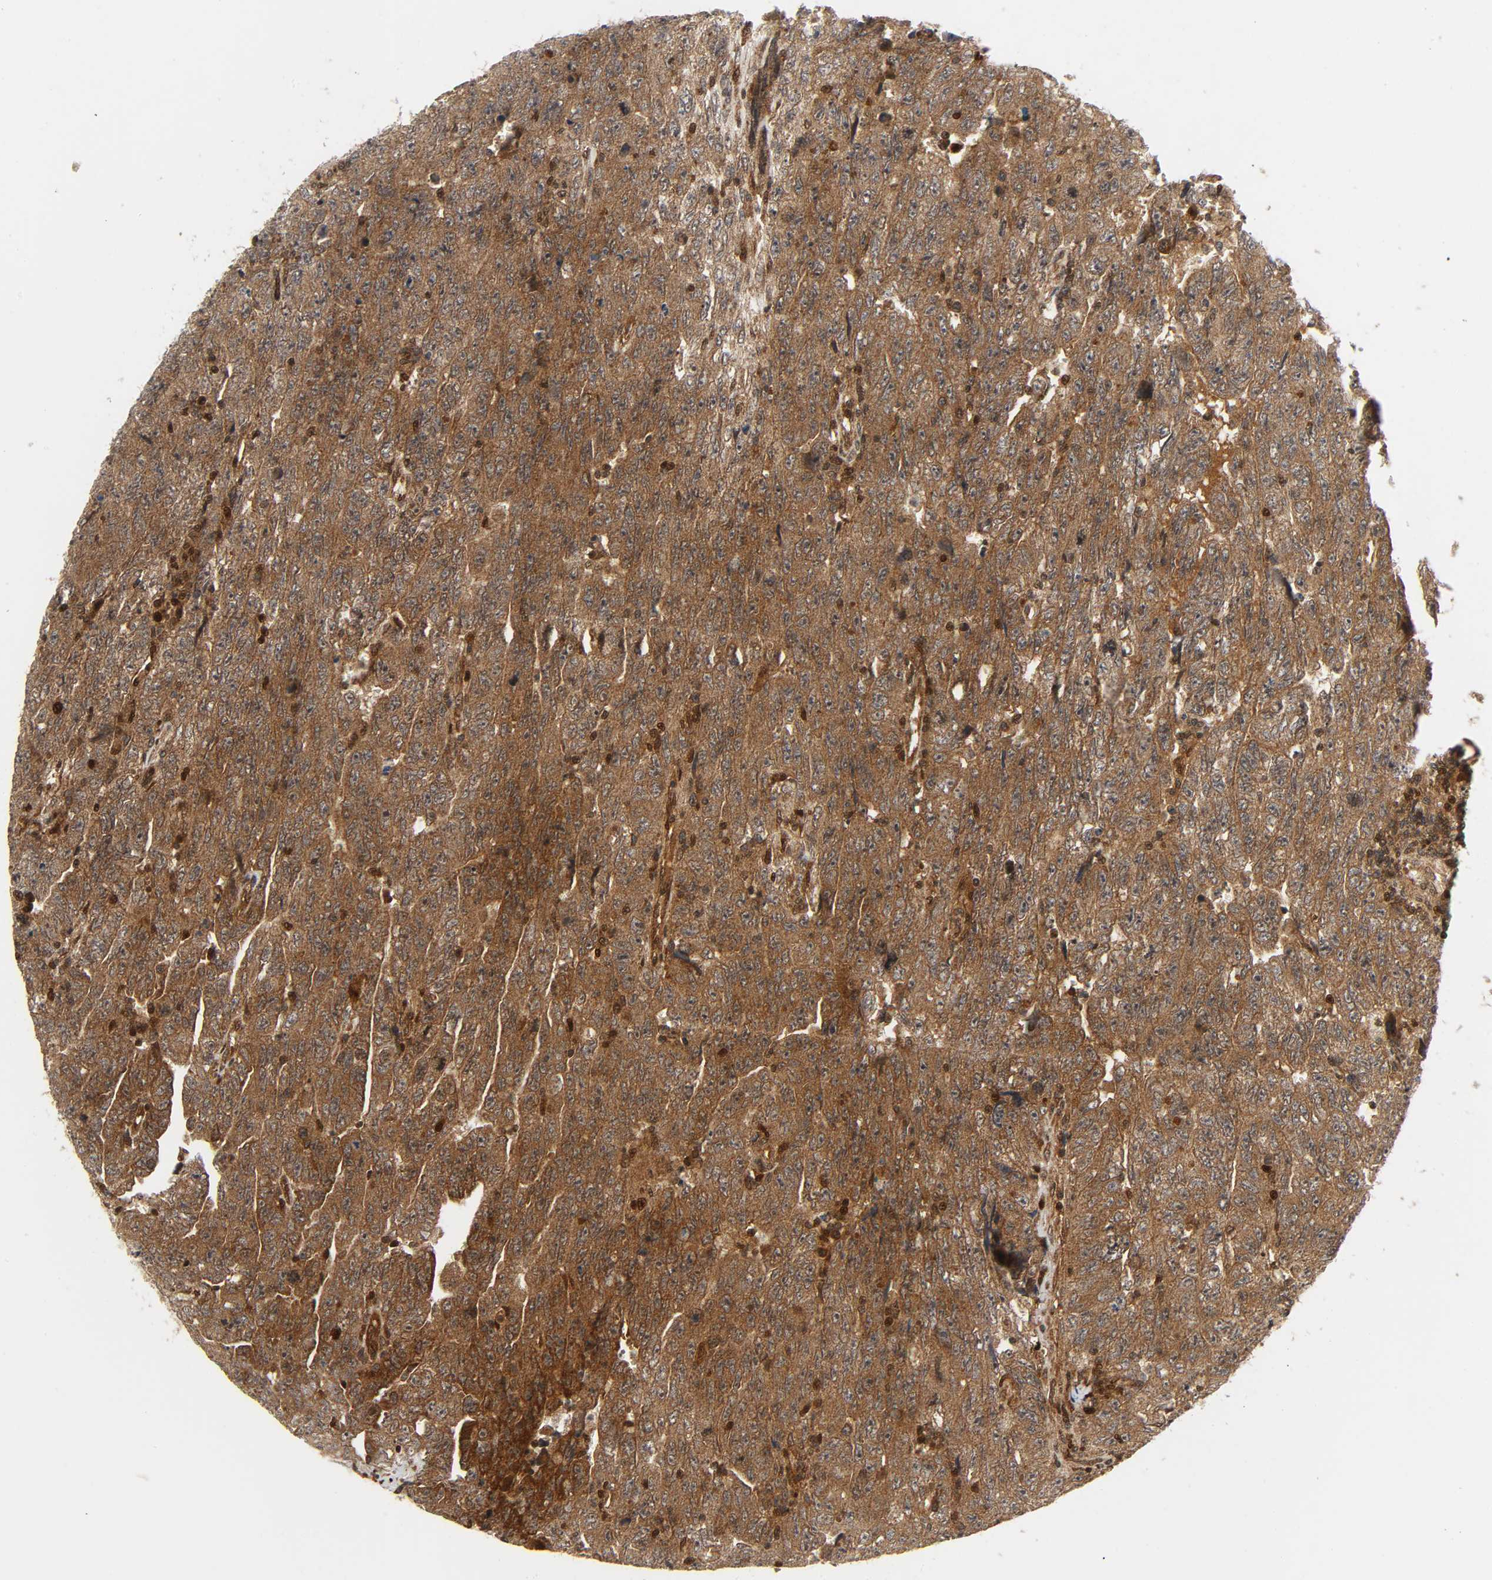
{"staining": {"intensity": "moderate", "quantity": ">75%", "location": "cytoplasmic/membranous"}, "tissue": "testis cancer", "cell_type": "Tumor cells", "image_type": "cancer", "snomed": [{"axis": "morphology", "description": "Carcinoma, Embryonal, NOS"}, {"axis": "topography", "description": "Testis"}], "caption": "Protein analysis of testis cancer tissue demonstrates moderate cytoplasmic/membranous expression in approximately >75% of tumor cells.", "gene": "CHUK", "patient": {"sex": "male", "age": 28}}